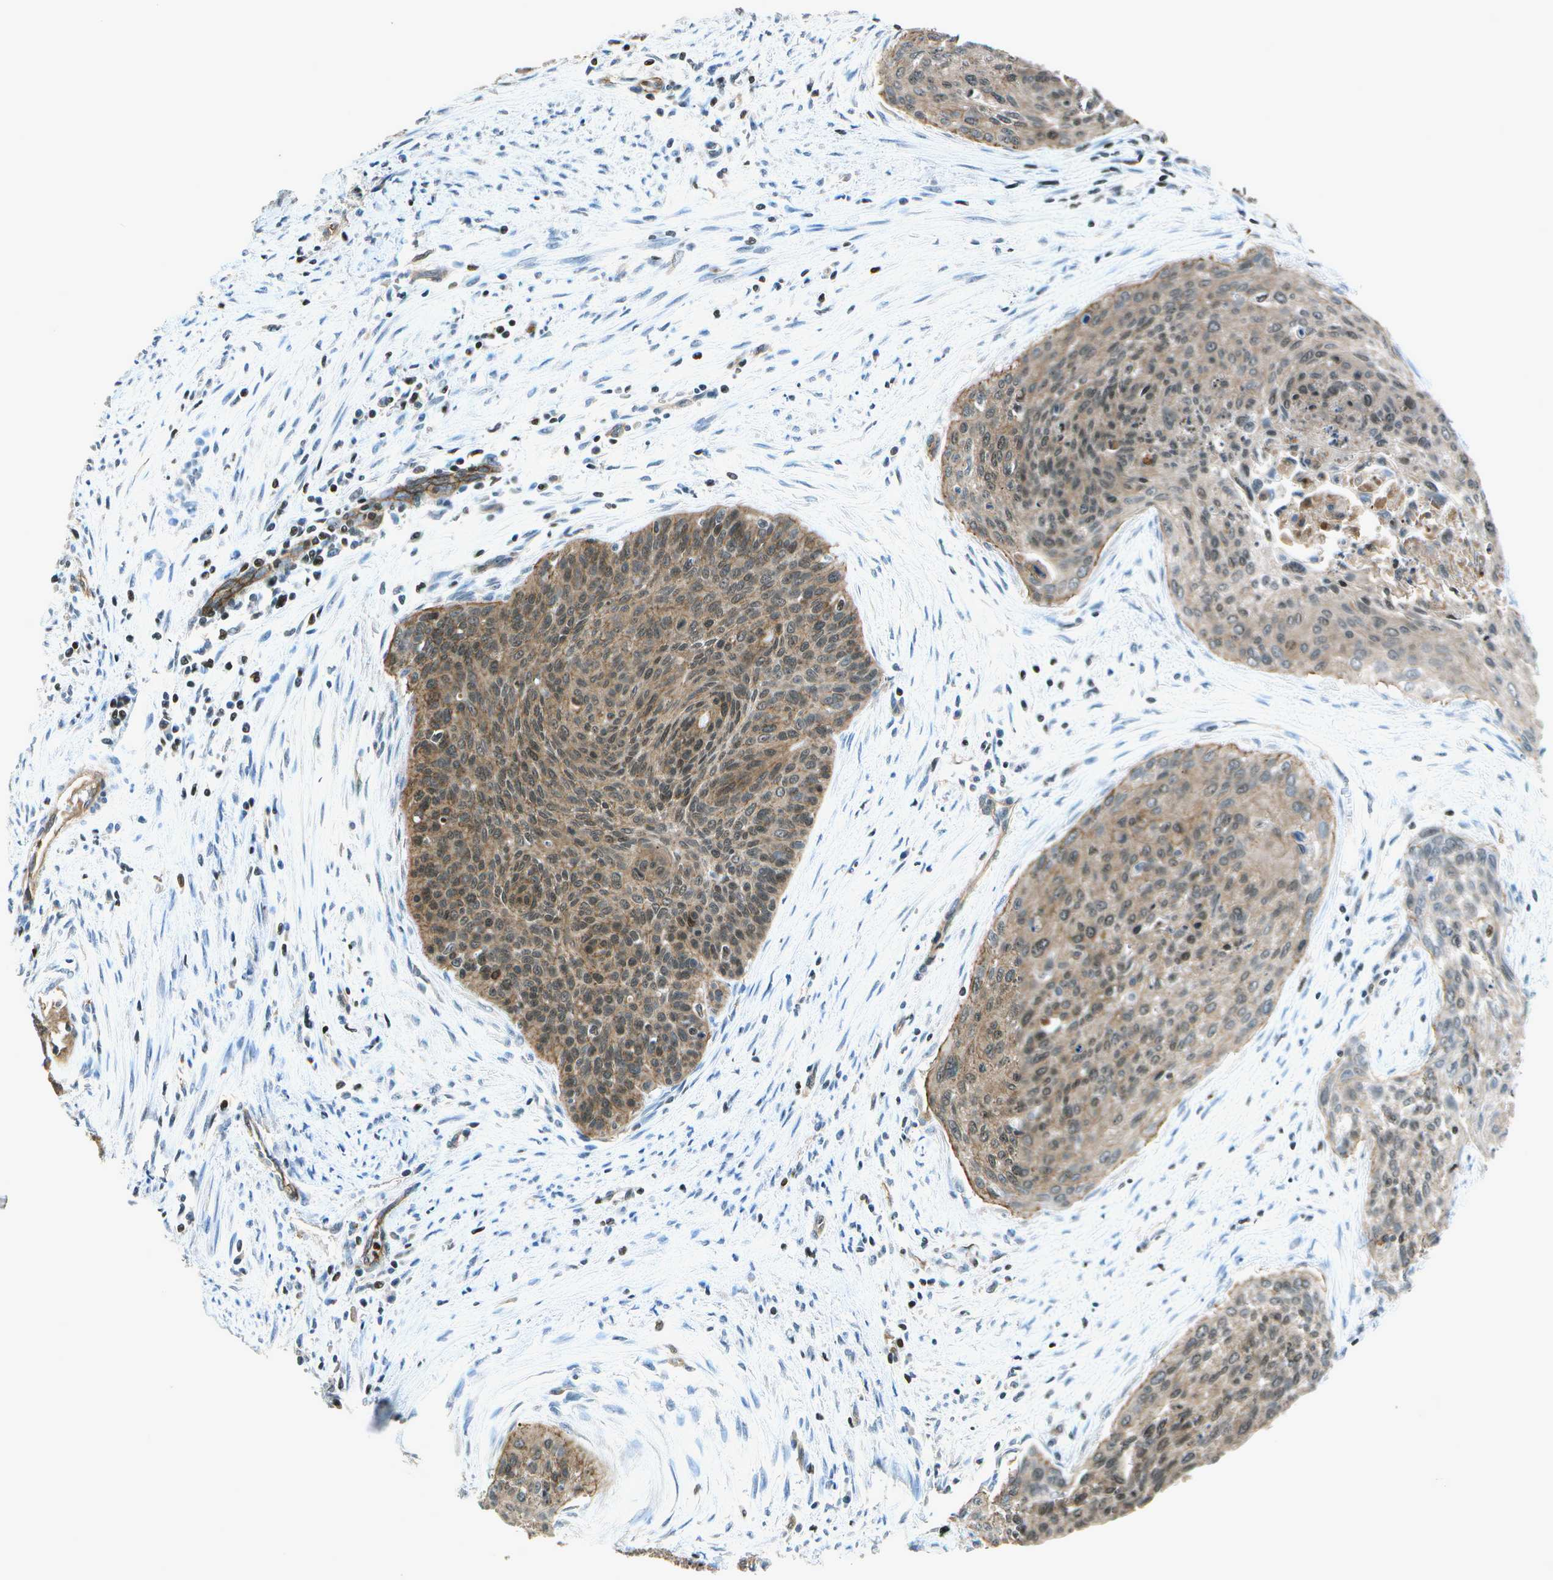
{"staining": {"intensity": "moderate", "quantity": "25%-75%", "location": "cytoplasmic/membranous,nuclear"}, "tissue": "cervical cancer", "cell_type": "Tumor cells", "image_type": "cancer", "snomed": [{"axis": "morphology", "description": "Squamous cell carcinoma, NOS"}, {"axis": "topography", "description": "Cervix"}], "caption": "Protein expression analysis of human cervical squamous cell carcinoma reveals moderate cytoplasmic/membranous and nuclear positivity in approximately 25%-75% of tumor cells. The staining was performed using DAB to visualize the protein expression in brown, while the nuclei were stained in blue with hematoxylin (Magnification: 20x).", "gene": "PDLIM1", "patient": {"sex": "female", "age": 55}}